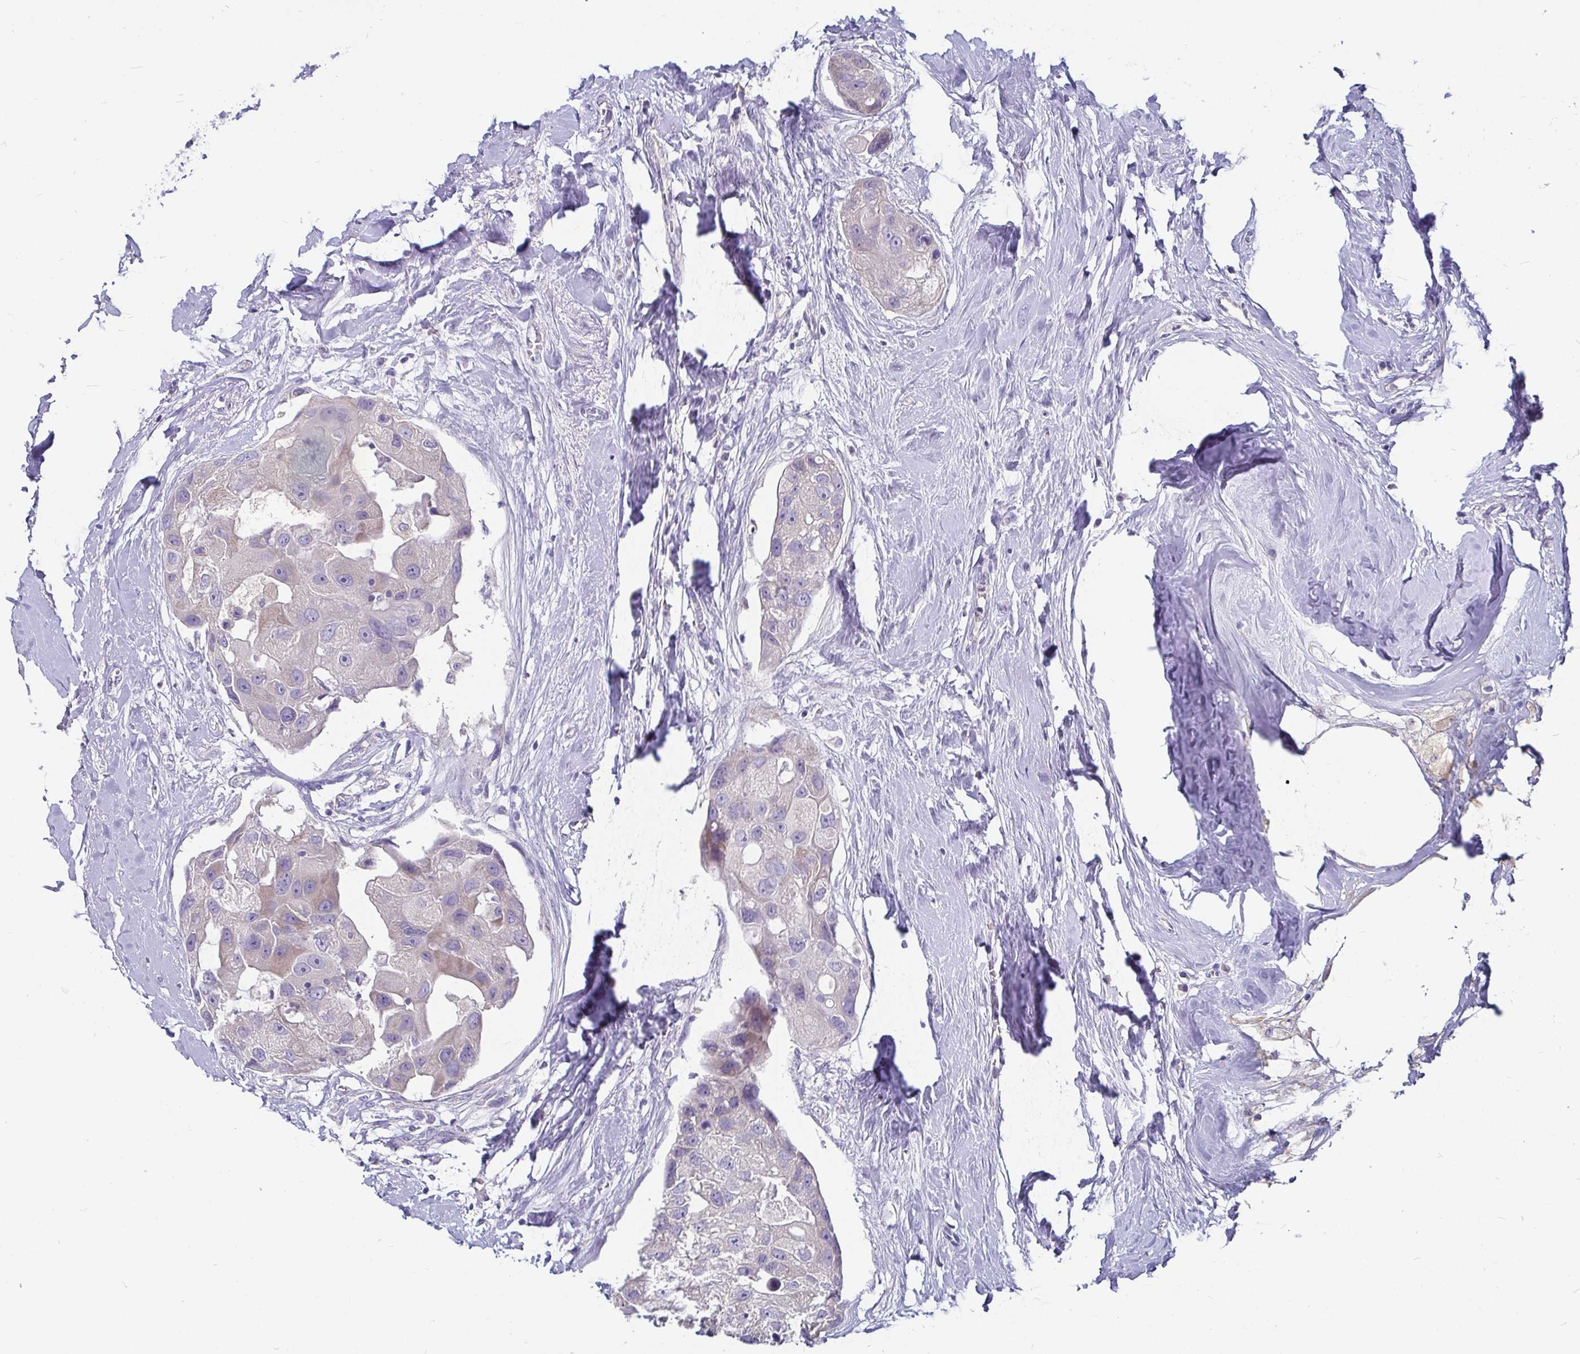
{"staining": {"intensity": "negative", "quantity": "none", "location": "none"}, "tissue": "breast cancer", "cell_type": "Tumor cells", "image_type": "cancer", "snomed": [{"axis": "morphology", "description": "Duct carcinoma"}, {"axis": "topography", "description": "Breast"}], "caption": "Tumor cells show no significant protein staining in breast infiltrating ductal carcinoma. (DAB immunohistochemistry (IHC) with hematoxylin counter stain).", "gene": "ADAMTS6", "patient": {"sex": "female", "age": 43}}